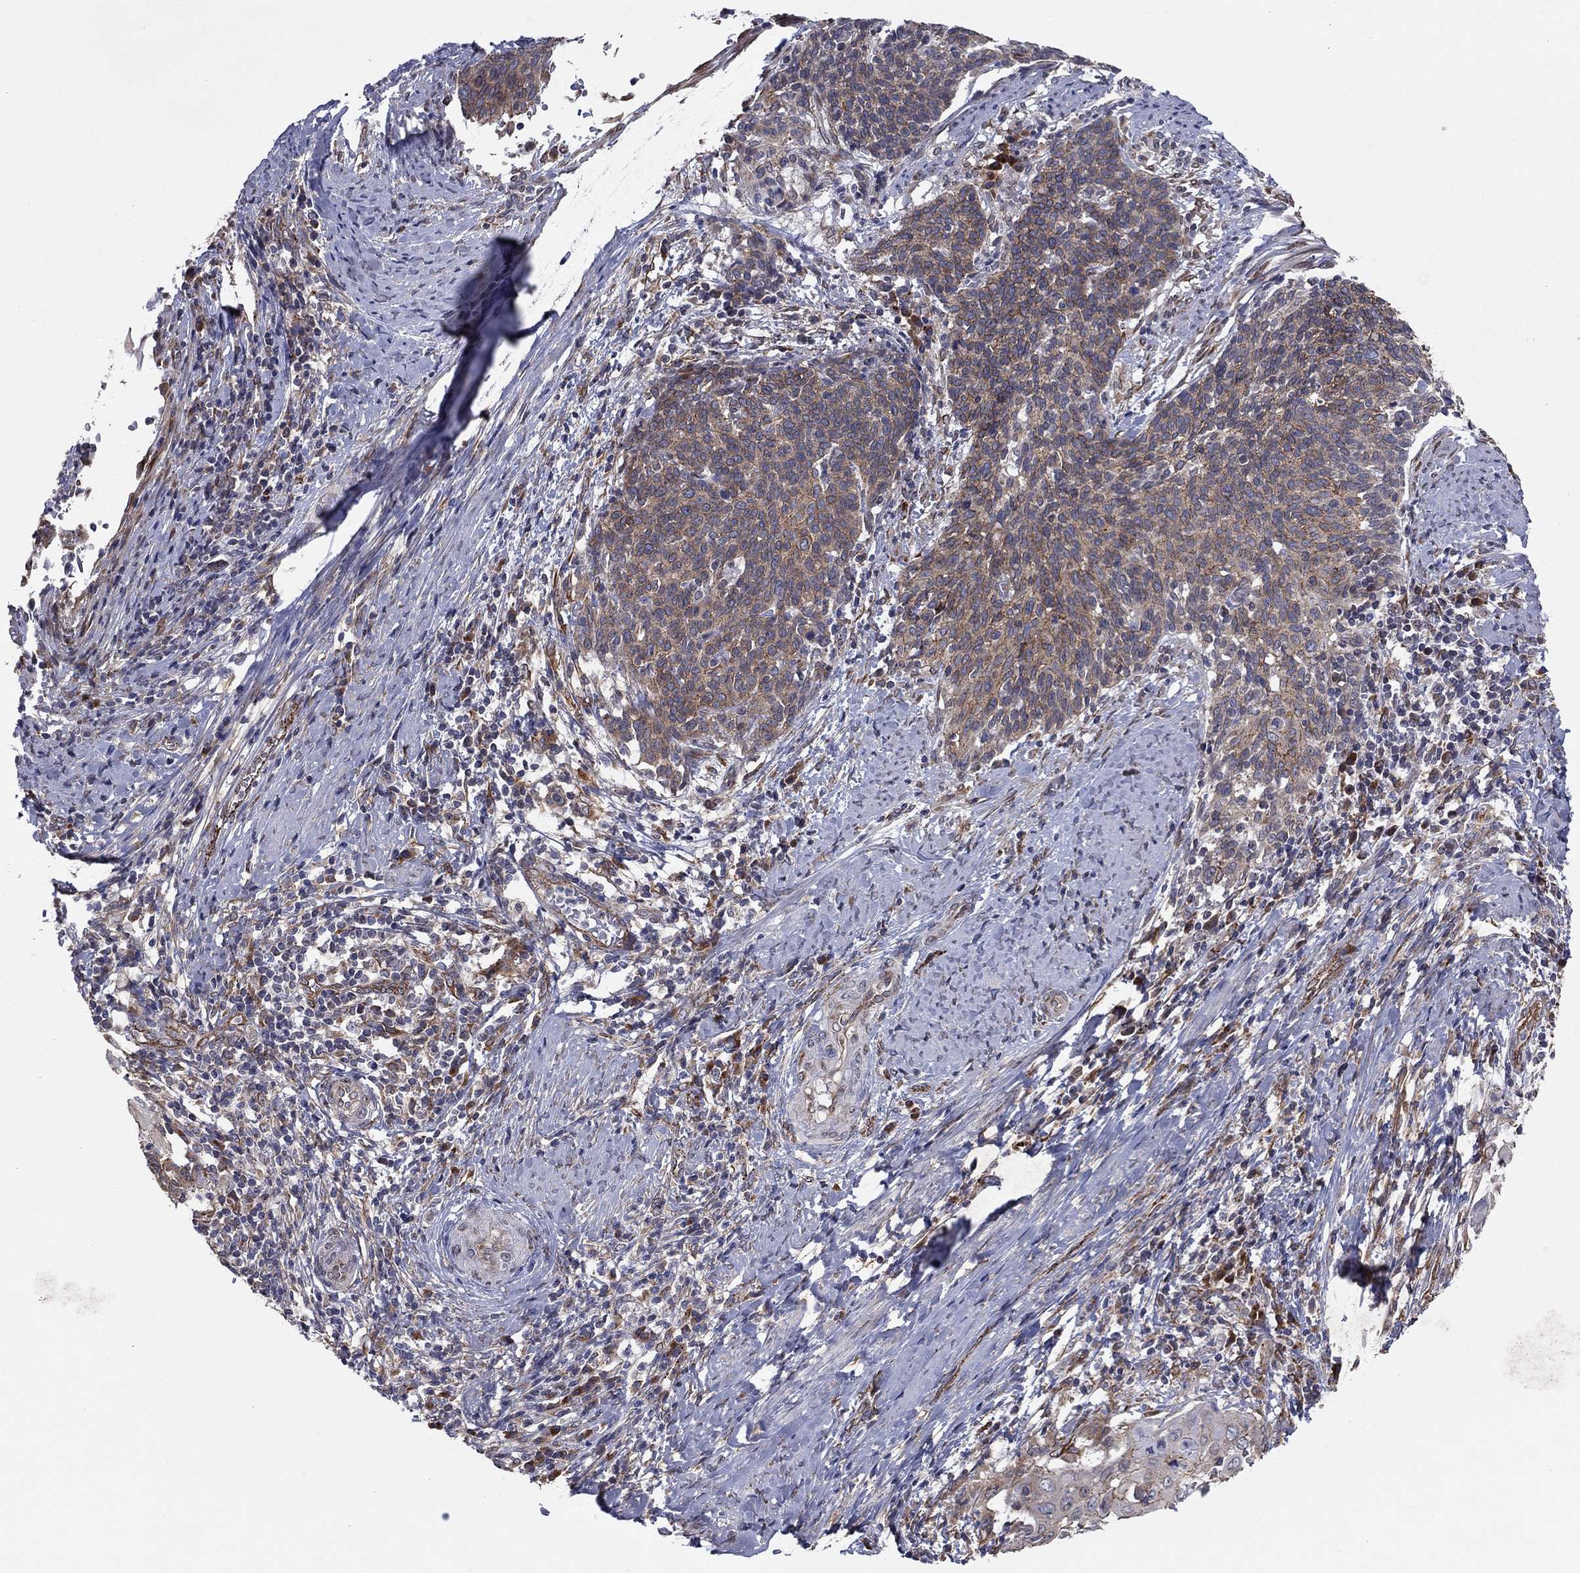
{"staining": {"intensity": "negative", "quantity": "none", "location": "none"}, "tissue": "cervical cancer", "cell_type": "Tumor cells", "image_type": "cancer", "snomed": [{"axis": "morphology", "description": "Squamous cell carcinoma, NOS"}, {"axis": "topography", "description": "Cervix"}], "caption": "Cervical cancer stained for a protein using IHC shows no expression tumor cells.", "gene": "YIF1A", "patient": {"sex": "female", "age": 39}}